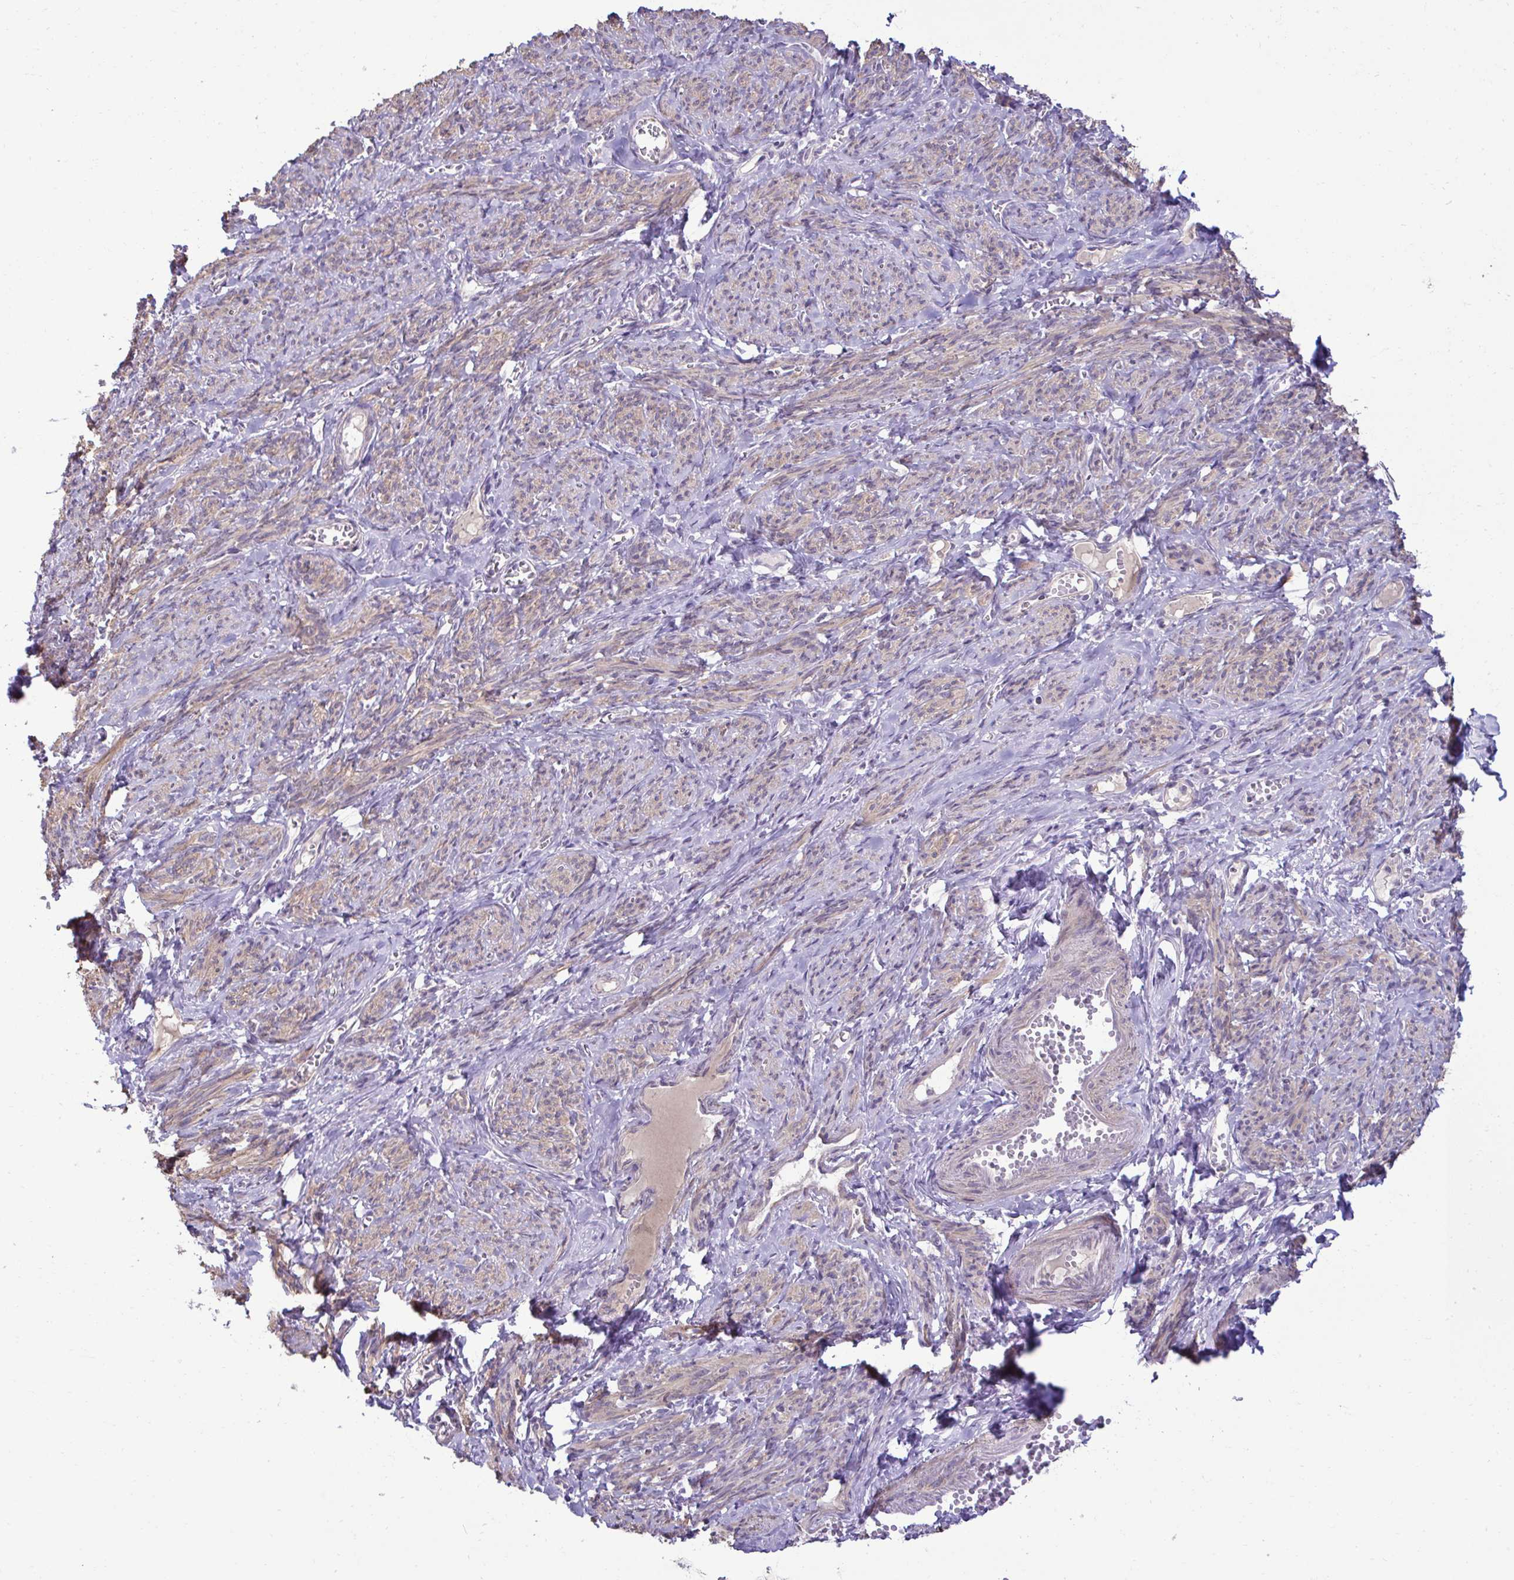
{"staining": {"intensity": "moderate", "quantity": "25%-75%", "location": "cytoplasmic/membranous"}, "tissue": "smooth muscle", "cell_type": "Smooth muscle cells", "image_type": "normal", "snomed": [{"axis": "morphology", "description": "Normal tissue, NOS"}, {"axis": "topography", "description": "Smooth muscle"}], "caption": "Immunohistochemistry (IHC) image of benign smooth muscle stained for a protein (brown), which exhibits medium levels of moderate cytoplasmic/membranous staining in approximately 25%-75% of smooth muscle cells.", "gene": "SLC30A3", "patient": {"sex": "female", "age": 65}}